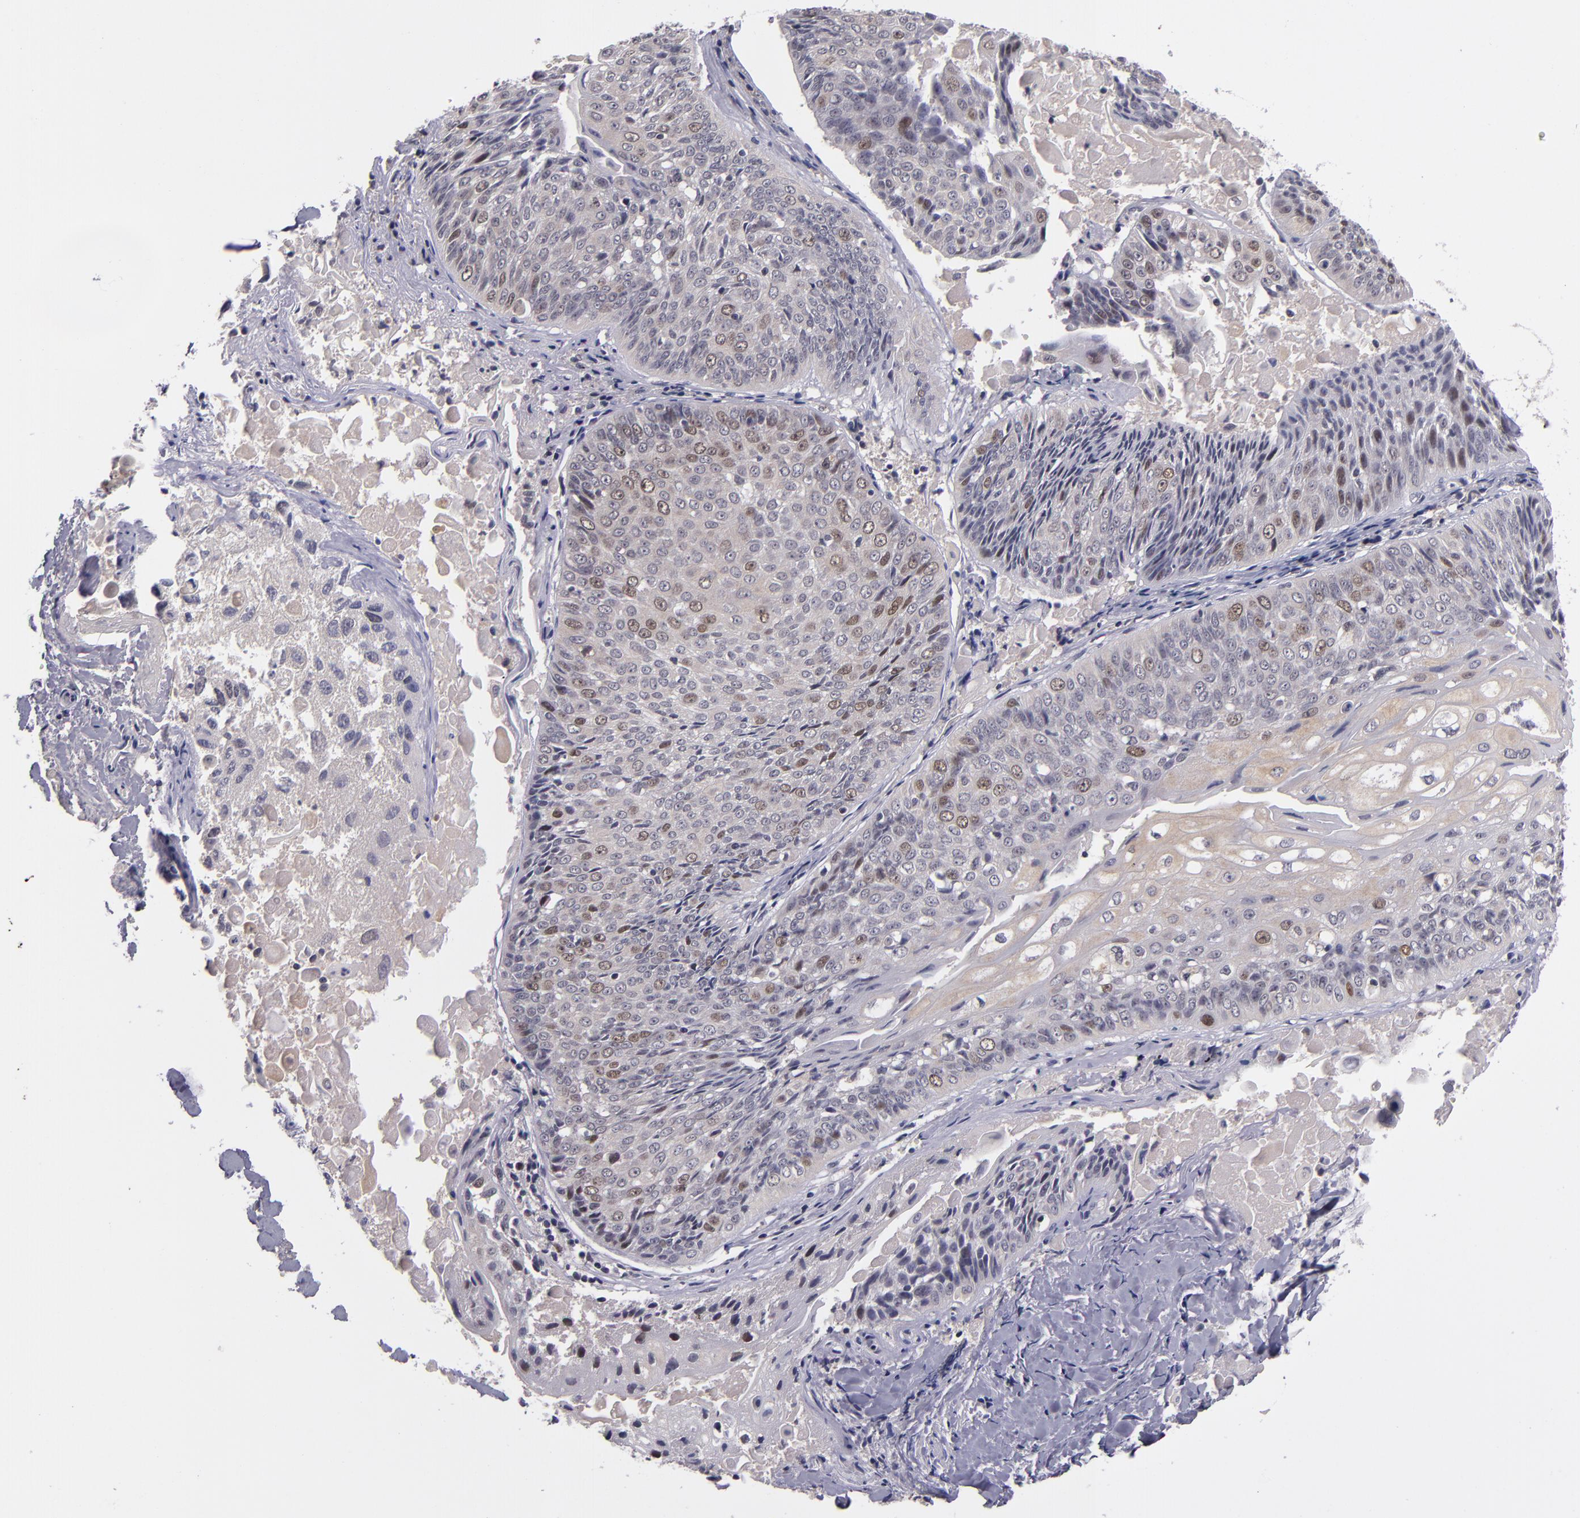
{"staining": {"intensity": "moderate", "quantity": "25%-75%", "location": "cytoplasmic/membranous"}, "tissue": "lung cancer", "cell_type": "Tumor cells", "image_type": "cancer", "snomed": [{"axis": "morphology", "description": "Adenocarcinoma, NOS"}, {"axis": "topography", "description": "Lung"}], "caption": "Immunohistochemical staining of adenocarcinoma (lung) exhibits medium levels of moderate cytoplasmic/membranous expression in approximately 25%-75% of tumor cells.", "gene": "CDC7", "patient": {"sex": "male", "age": 60}}